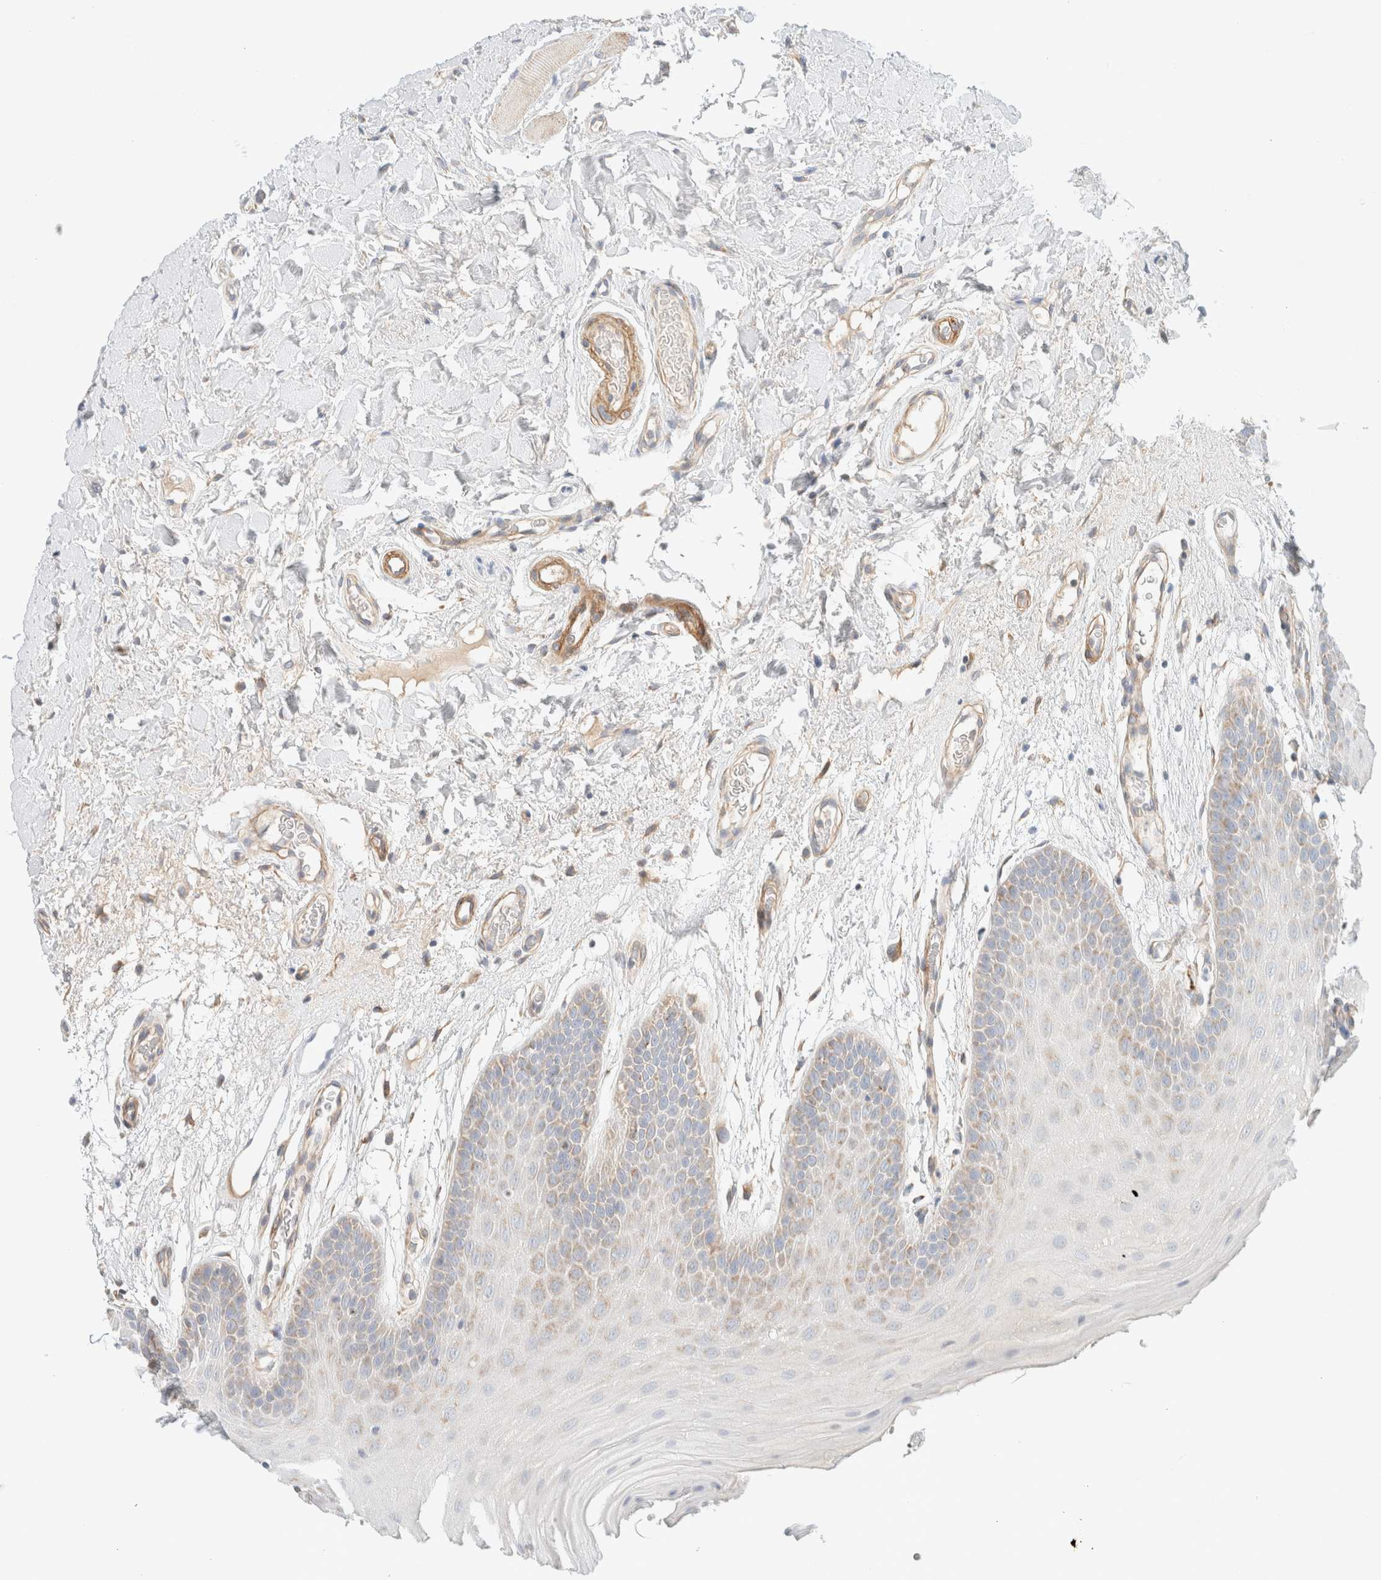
{"staining": {"intensity": "weak", "quantity": "<25%", "location": "cytoplasmic/membranous"}, "tissue": "oral mucosa", "cell_type": "Squamous epithelial cells", "image_type": "normal", "snomed": [{"axis": "morphology", "description": "Normal tissue, NOS"}, {"axis": "morphology", "description": "Squamous cell carcinoma, NOS"}, {"axis": "topography", "description": "Oral tissue"}, {"axis": "topography", "description": "Head-Neck"}], "caption": "The immunohistochemistry (IHC) photomicrograph has no significant positivity in squamous epithelial cells of oral mucosa. (DAB IHC with hematoxylin counter stain).", "gene": "MRM3", "patient": {"sex": "male", "age": 71}}